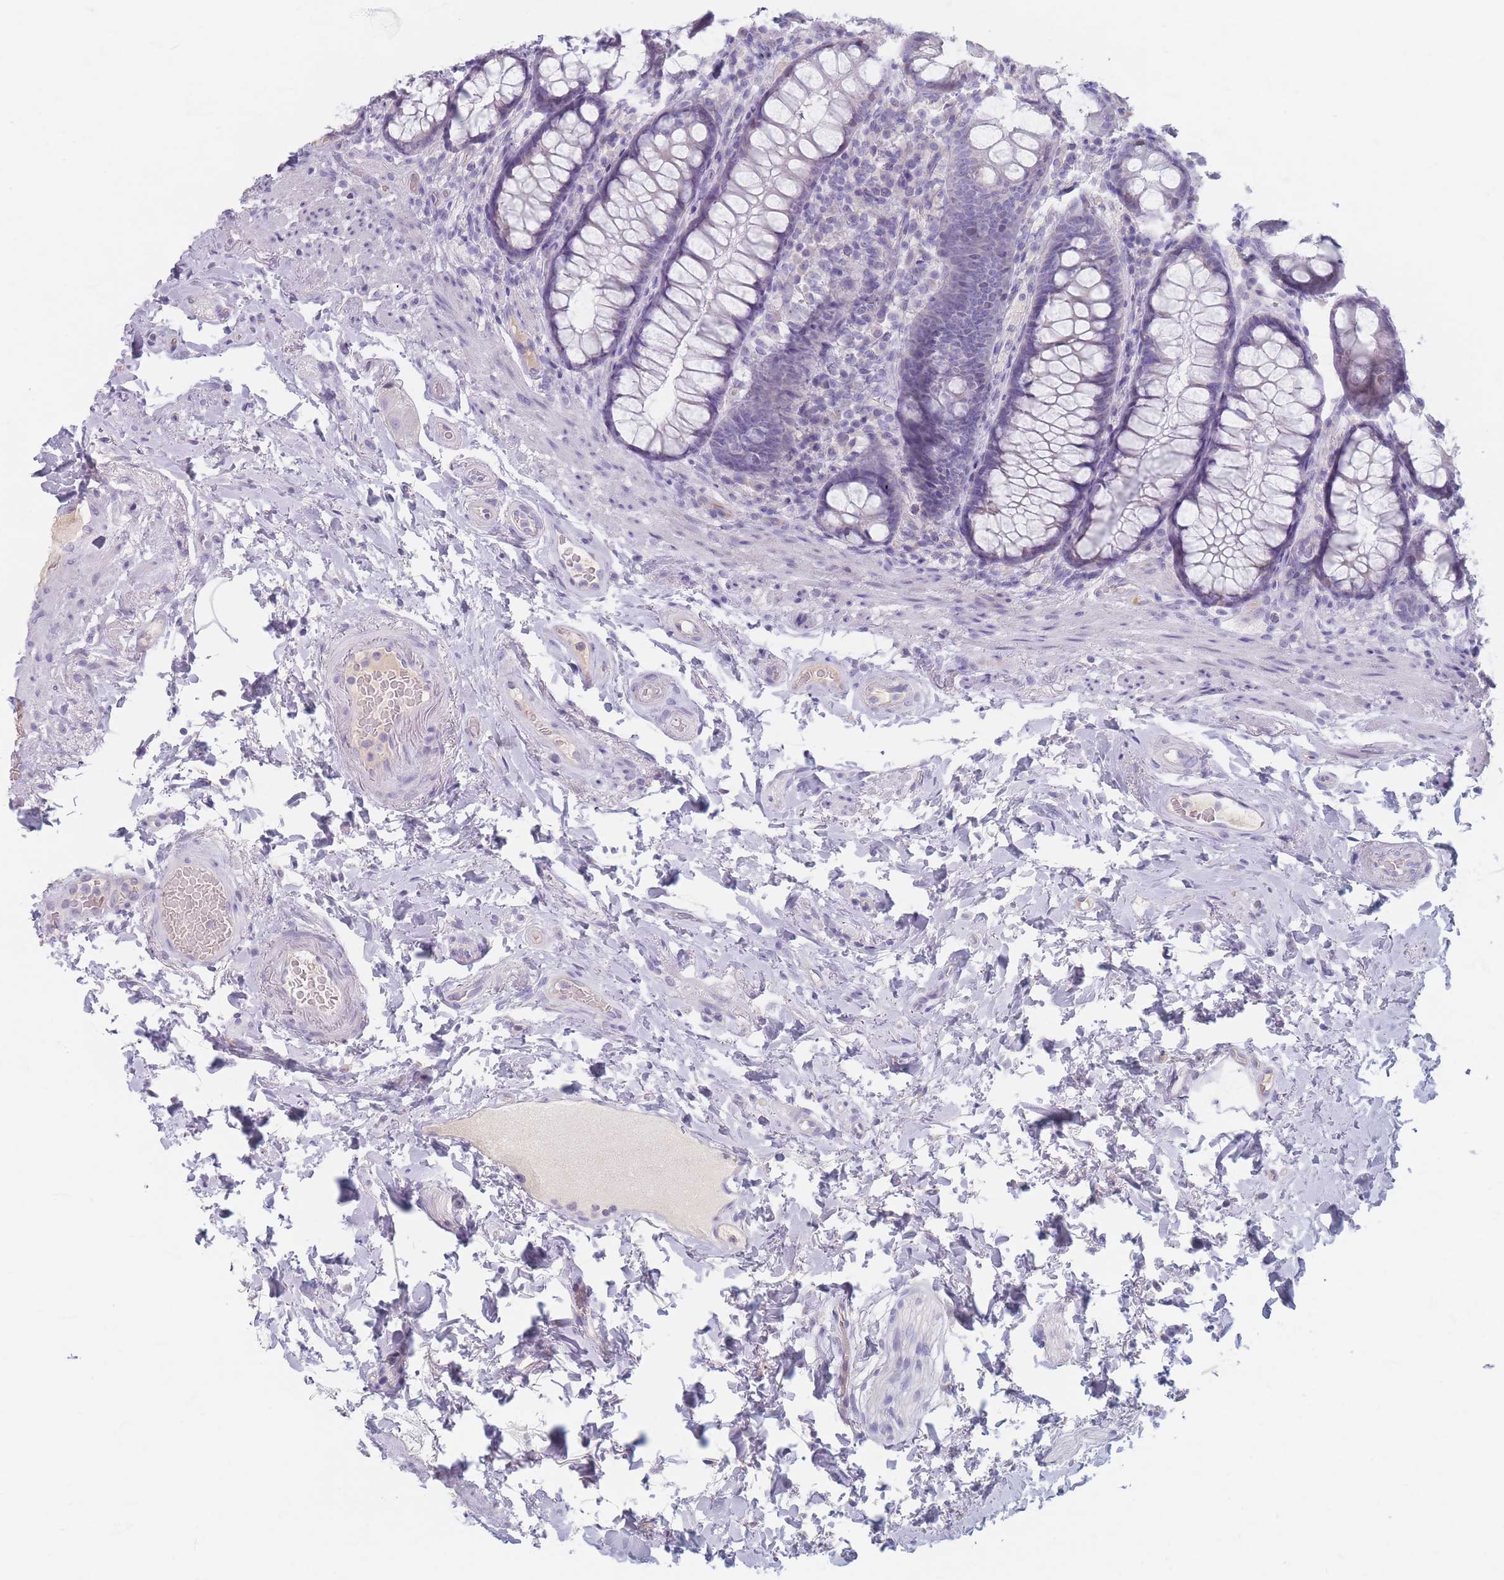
{"staining": {"intensity": "negative", "quantity": "none", "location": "none"}, "tissue": "rectum", "cell_type": "Glandular cells", "image_type": "normal", "snomed": [{"axis": "morphology", "description": "Normal tissue, NOS"}, {"axis": "topography", "description": "Rectum"}], "caption": "Immunohistochemistry (IHC) of unremarkable rectum shows no positivity in glandular cells. (Brightfield microscopy of DAB (3,3'-diaminobenzidine) immunohistochemistry at high magnification).", "gene": "PIGM", "patient": {"sex": "male", "age": 83}}